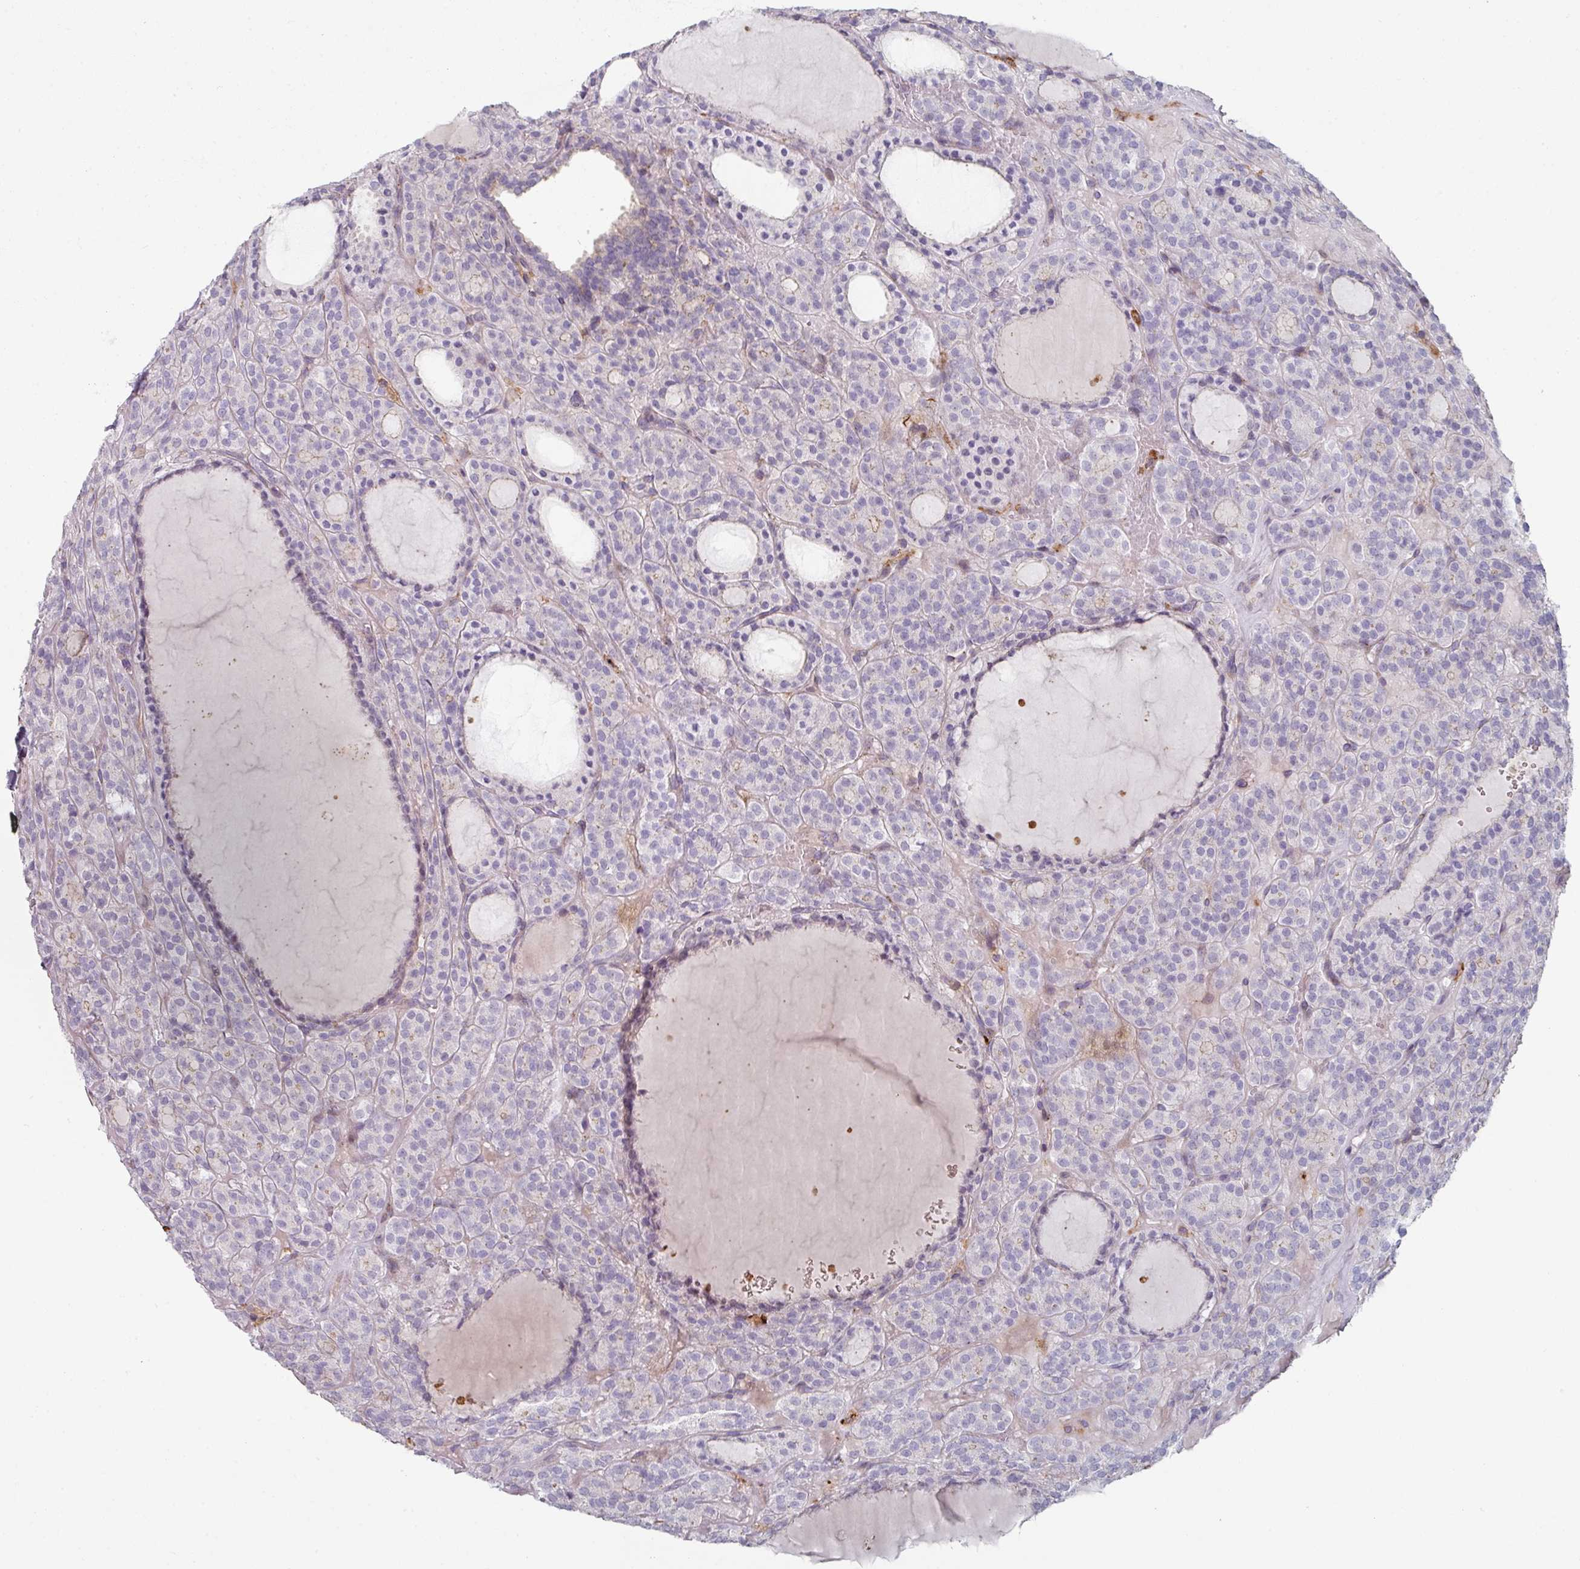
{"staining": {"intensity": "negative", "quantity": "none", "location": "none"}, "tissue": "thyroid cancer", "cell_type": "Tumor cells", "image_type": "cancer", "snomed": [{"axis": "morphology", "description": "Follicular adenoma carcinoma, NOS"}, {"axis": "topography", "description": "Thyroid gland"}], "caption": "Immunohistochemistry of human follicular adenoma carcinoma (thyroid) exhibits no staining in tumor cells.", "gene": "WSB2", "patient": {"sex": "female", "age": 63}}